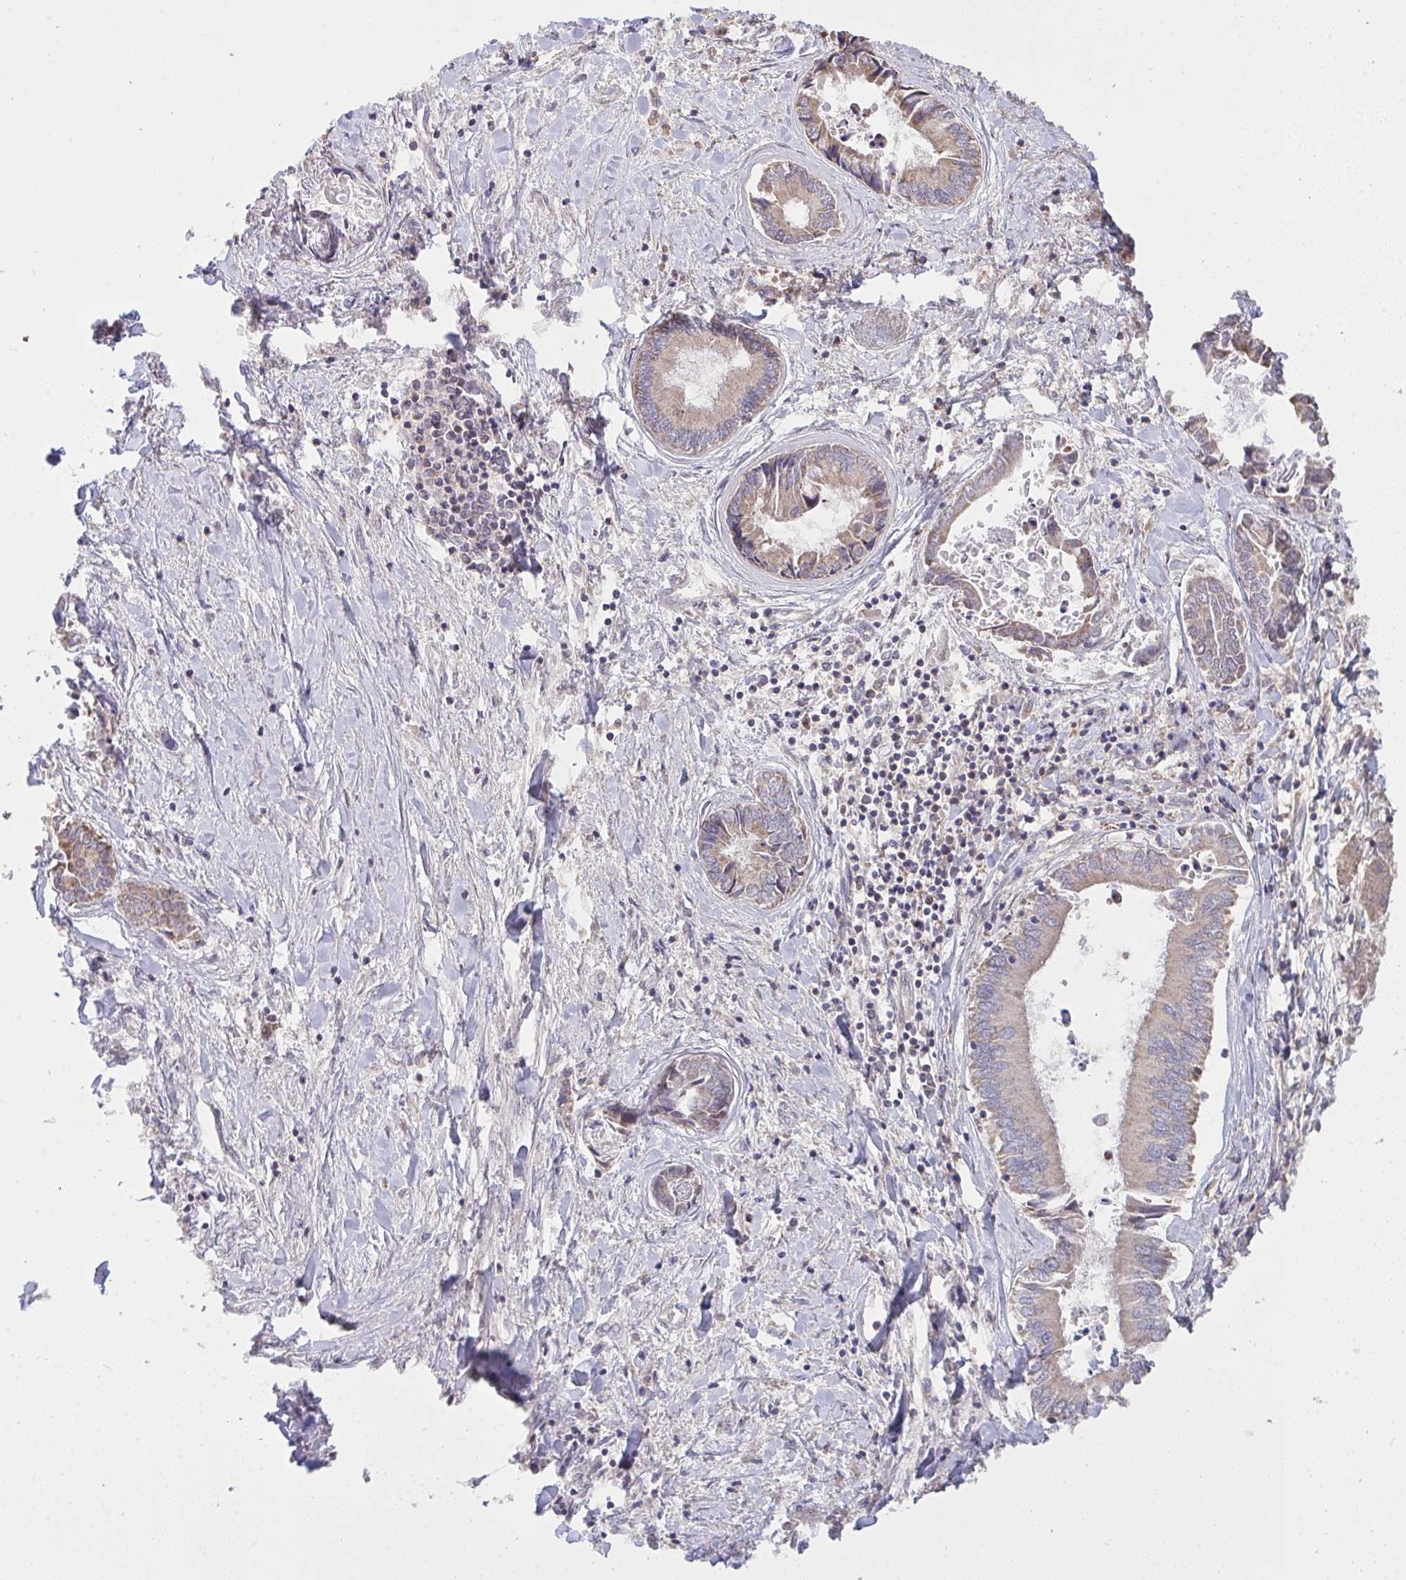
{"staining": {"intensity": "weak", "quantity": "25%-75%", "location": "cytoplasmic/membranous"}, "tissue": "liver cancer", "cell_type": "Tumor cells", "image_type": "cancer", "snomed": [{"axis": "morphology", "description": "Cholangiocarcinoma"}, {"axis": "topography", "description": "Liver"}], "caption": "Immunohistochemistry (IHC) staining of cholangiocarcinoma (liver), which reveals low levels of weak cytoplasmic/membranous staining in approximately 25%-75% of tumor cells indicating weak cytoplasmic/membranous protein expression. The staining was performed using DAB (3,3'-diaminobenzidine) (brown) for protein detection and nuclei were counterstained in hematoxylin (blue).", "gene": "PPM1H", "patient": {"sex": "male", "age": 66}}